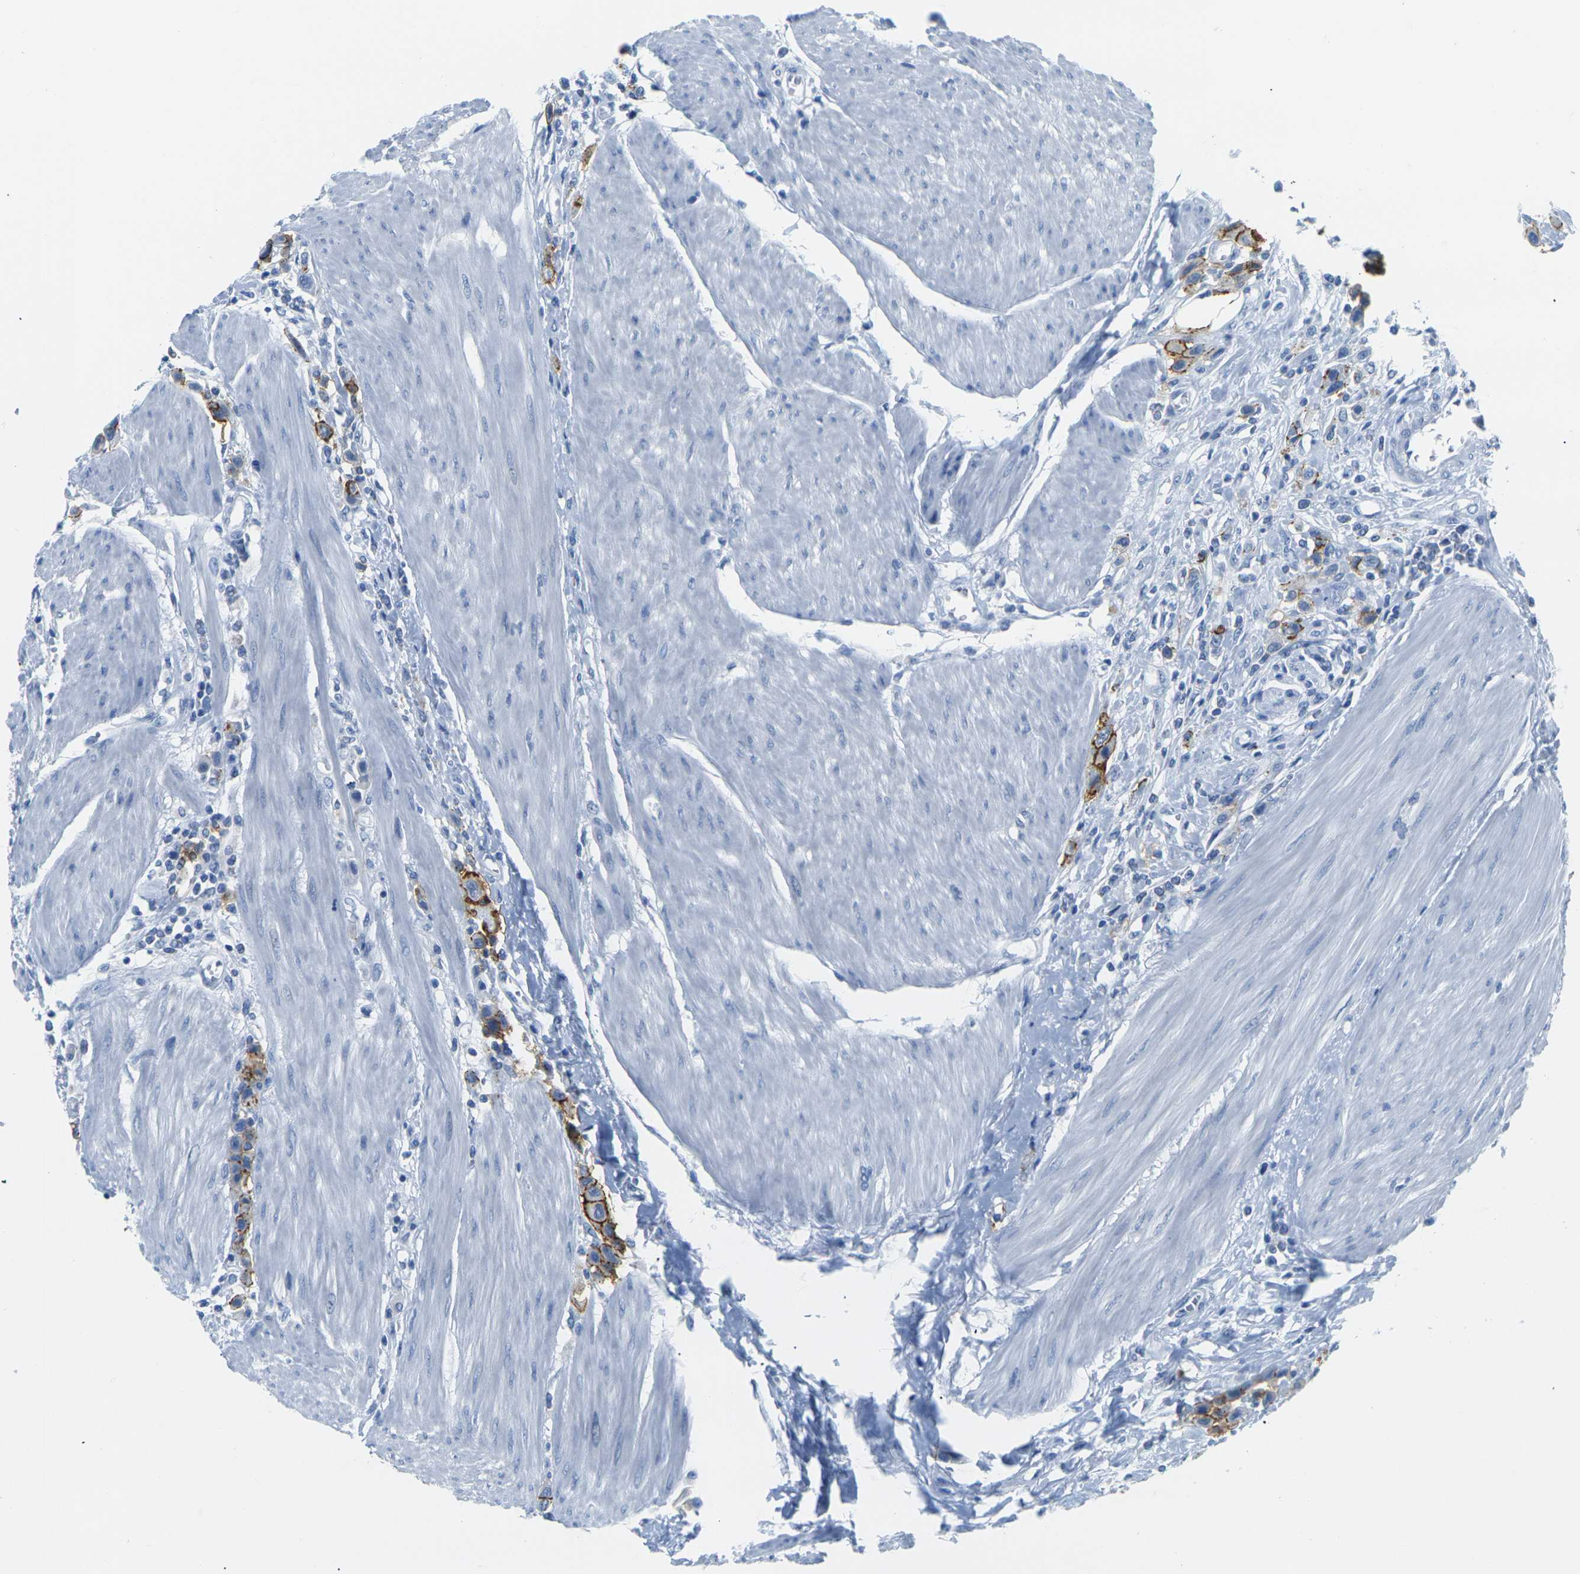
{"staining": {"intensity": "strong", "quantity": ">75%", "location": "cytoplasmic/membranous"}, "tissue": "urothelial cancer", "cell_type": "Tumor cells", "image_type": "cancer", "snomed": [{"axis": "morphology", "description": "Urothelial carcinoma, High grade"}, {"axis": "topography", "description": "Urinary bladder"}], "caption": "Approximately >75% of tumor cells in human high-grade urothelial carcinoma demonstrate strong cytoplasmic/membranous protein staining as visualized by brown immunohistochemical staining.", "gene": "CLDN7", "patient": {"sex": "male", "age": 50}}